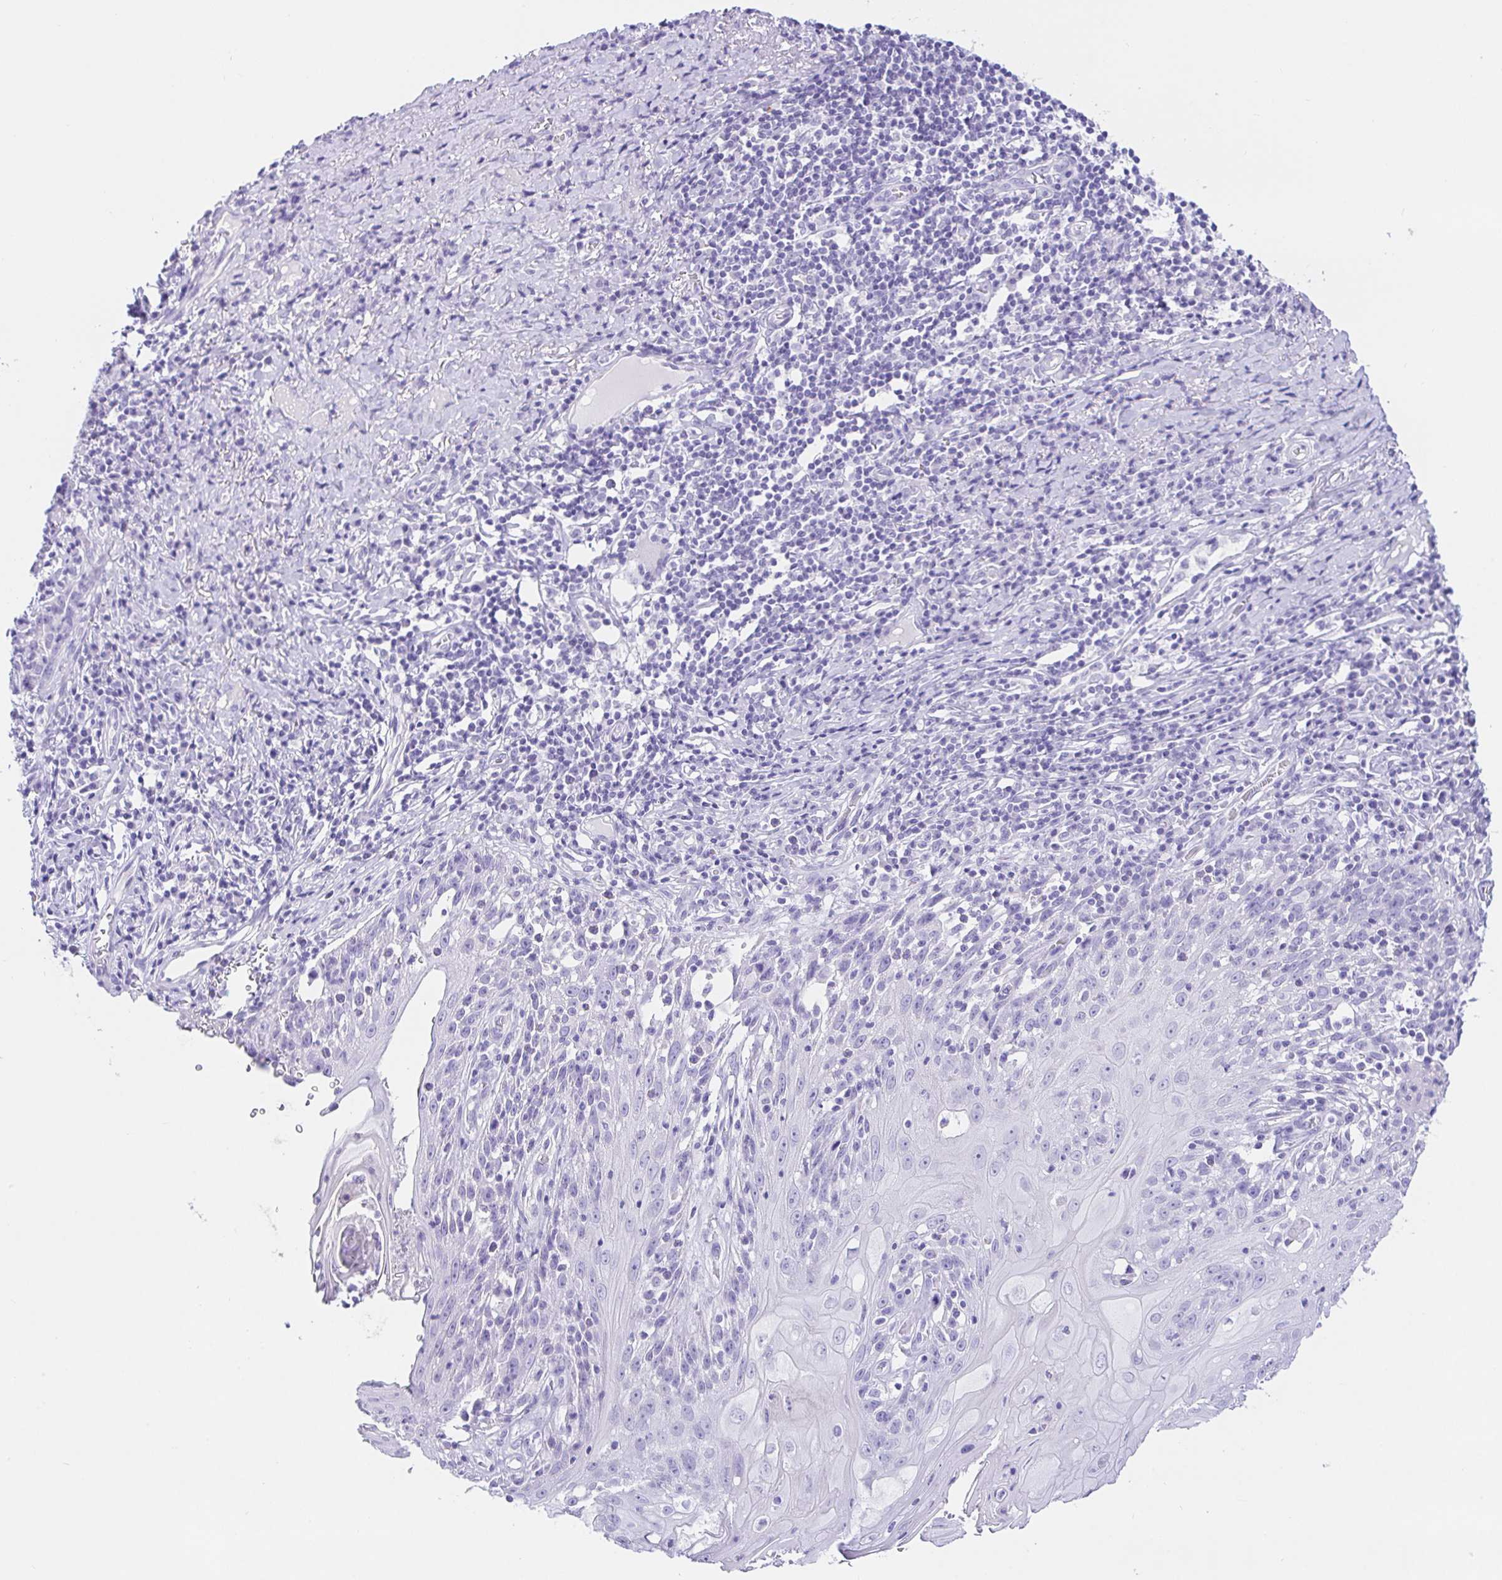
{"staining": {"intensity": "negative", "quantity": "none", "location": "none"}, "tissue": "skin cancer", "cell_type": "Tumor cells", "image_type": "cancer", "snomed": [{"axis": "morphology", "description": "Squamous cell carcinoma, NOS"}, {"axis": "topography", "description": "Skin"}, {"axis": "topography", "description": "Vulva"}], "caption": "Immunohistochemistry (IHC) photomicrograph of neoplastic tissue: skin cancer stained with DAB (3,3'-diaminobenzidine) exhibits no significant protein expression in tumor cells. The staining is performed using DAB brown chromogen with nuclei counter-stained in using hematoxylin.", "gene": "PAX8", "patient": {"sex": "female", "age": 76}}